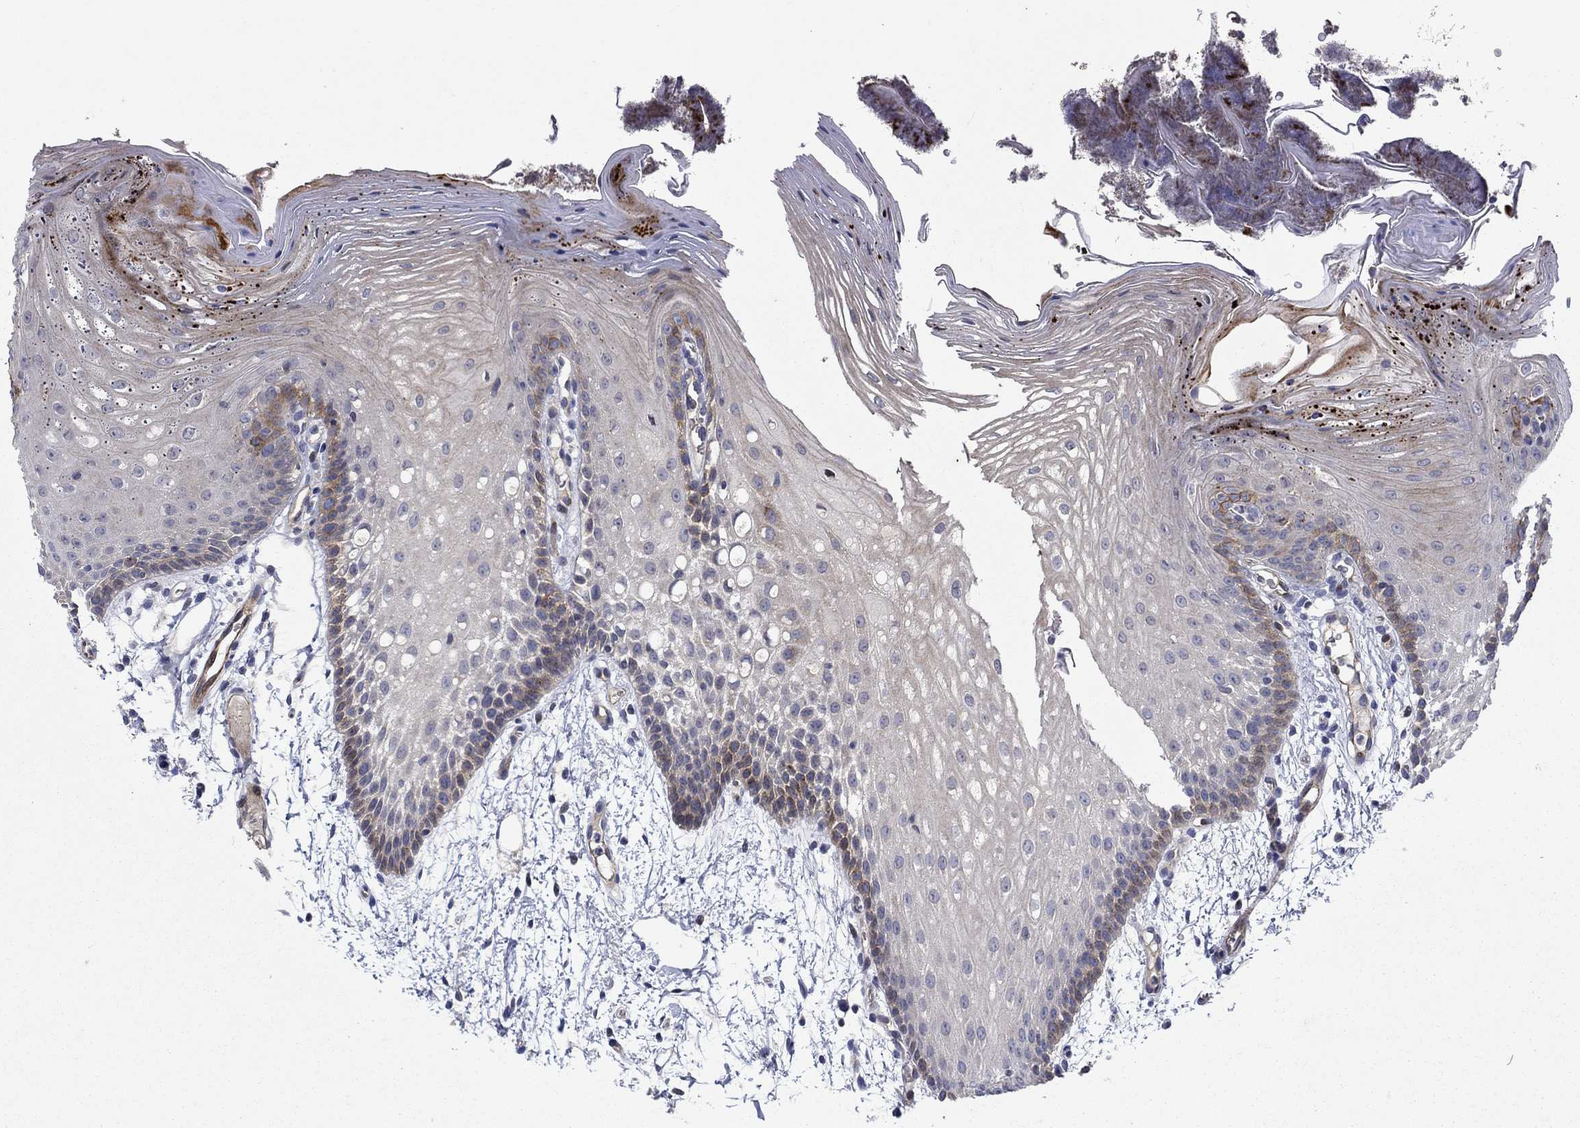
{"staining": {"intensity": "moderate", "quantity": "<25%", "location": "cytoplasmic/membranous"}, "tissue": "oral mucosa", "cell_type": "Squamous epithelial cells", "image_type": "normal", "snomed": [{"axis": "morphology", "description": "Normal tissue, NOS"}, {"axis": "morphology", "description": "Squamous cell carcinoma, NOS"}, {"axis": "topography", "description": "Oral tissue"}, {"axis": "topography", "description": "Head-Neck"}], "caption": "This micrograph shows benign oral mucosa stained with immunohistochemistry (IHC) to label a protein in brown. The cytoplasmic/membranous of squamous epithelial cells show moderate positivity for the protein. Nuclei are counter-stained blue.", "gene": "SLC7A1", "patient": {"sex": "male", "age": 69}}